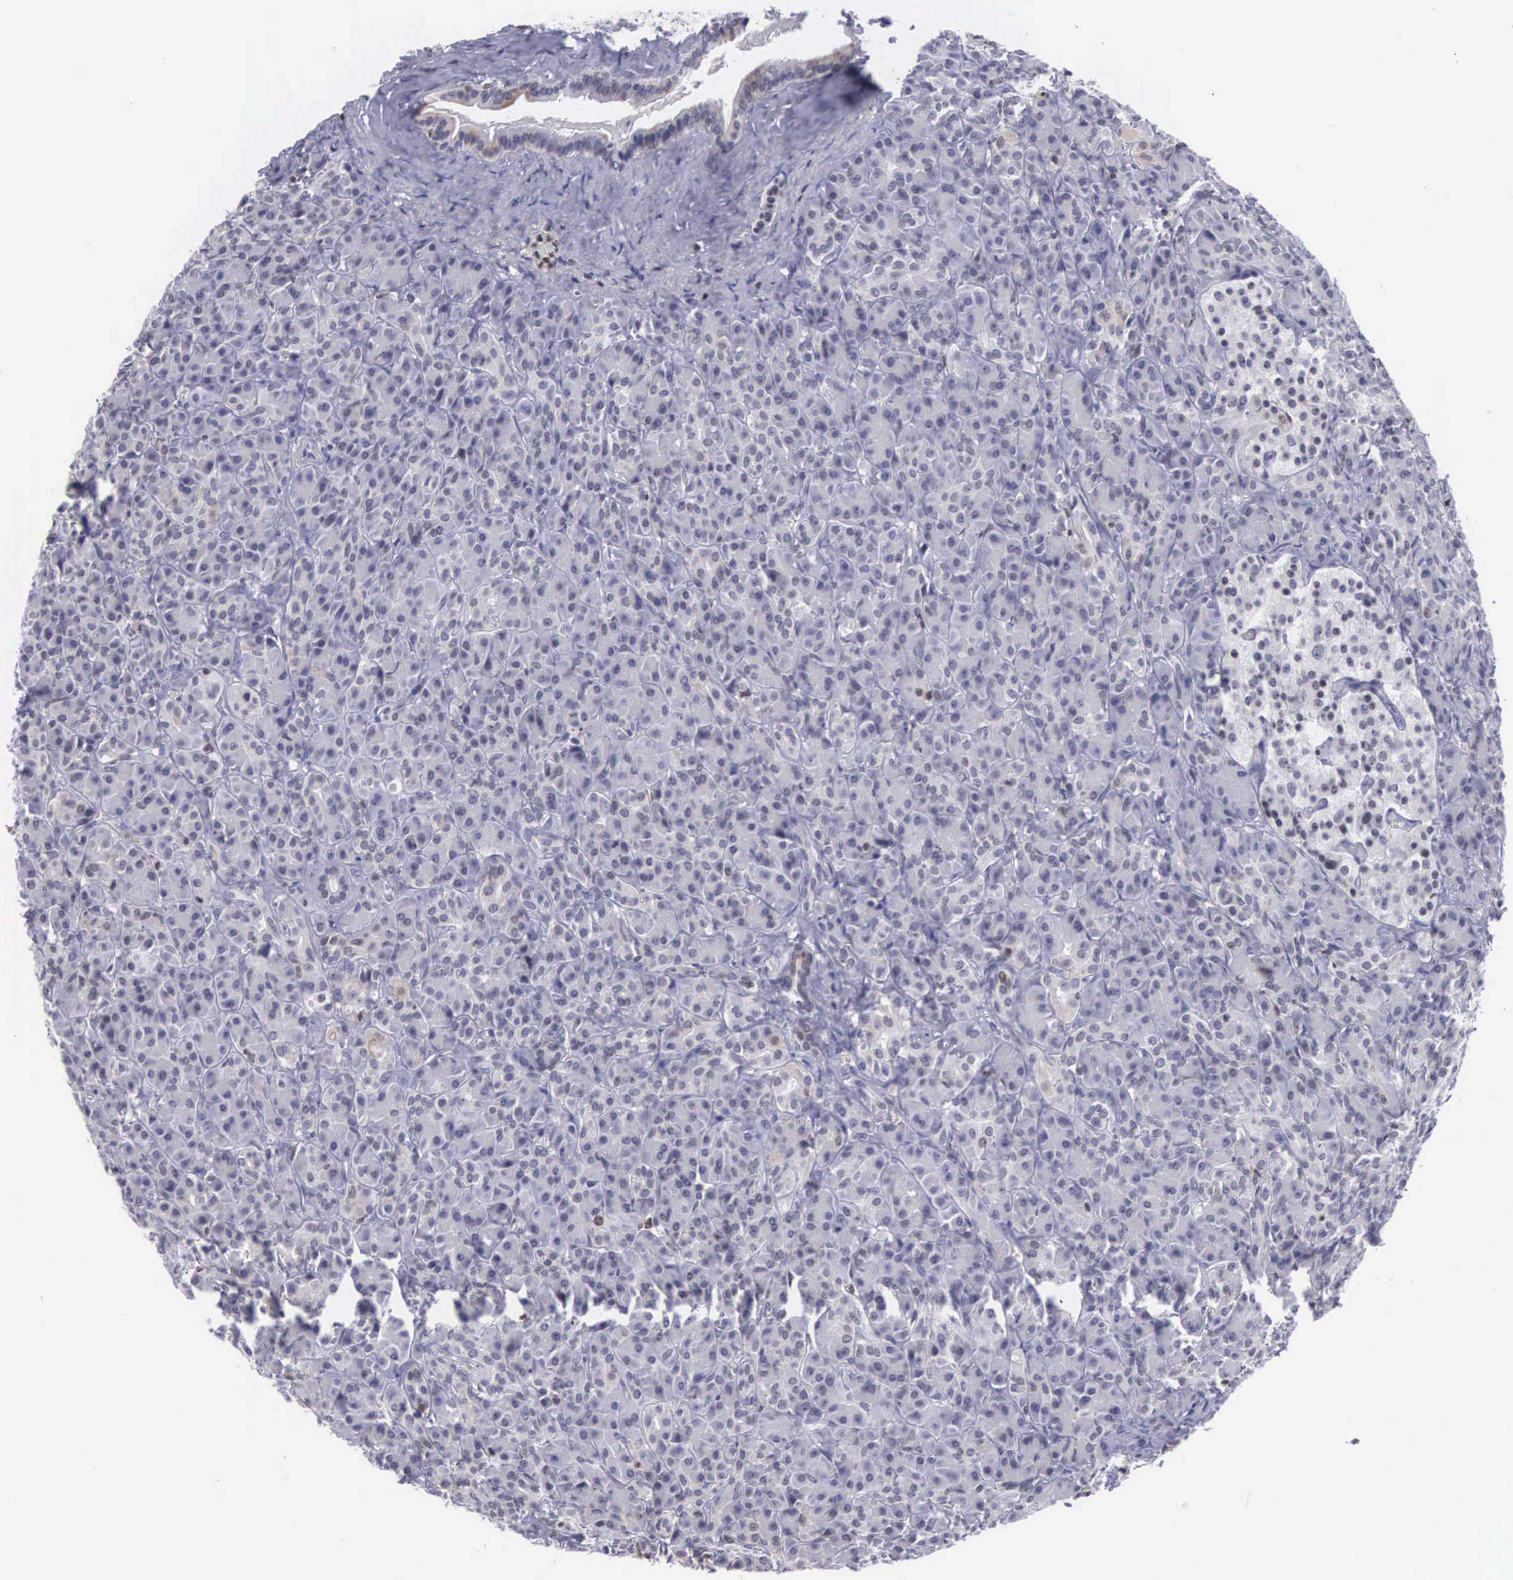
{"staining": {"intensity": "weak", "quantity": "<25%", "location": "nuclear"}, "tissue": "pancreas", "cell_type": "Exocrine glandular cells", "image_type": "normal", "snomed": [{"axis": "morphology", "description": "Normal tissue, NOS"}, {"axis": "topography", "description": "Lymph node"}, {"axis": "topography", "description": "Pancreas"}], "caption": "Immunohistochemical staining of benign pancreas displays no significant expression in exocrine glandular cells.", "gene": "VRK1", "patient": {"sex": "male", "age": 59}}